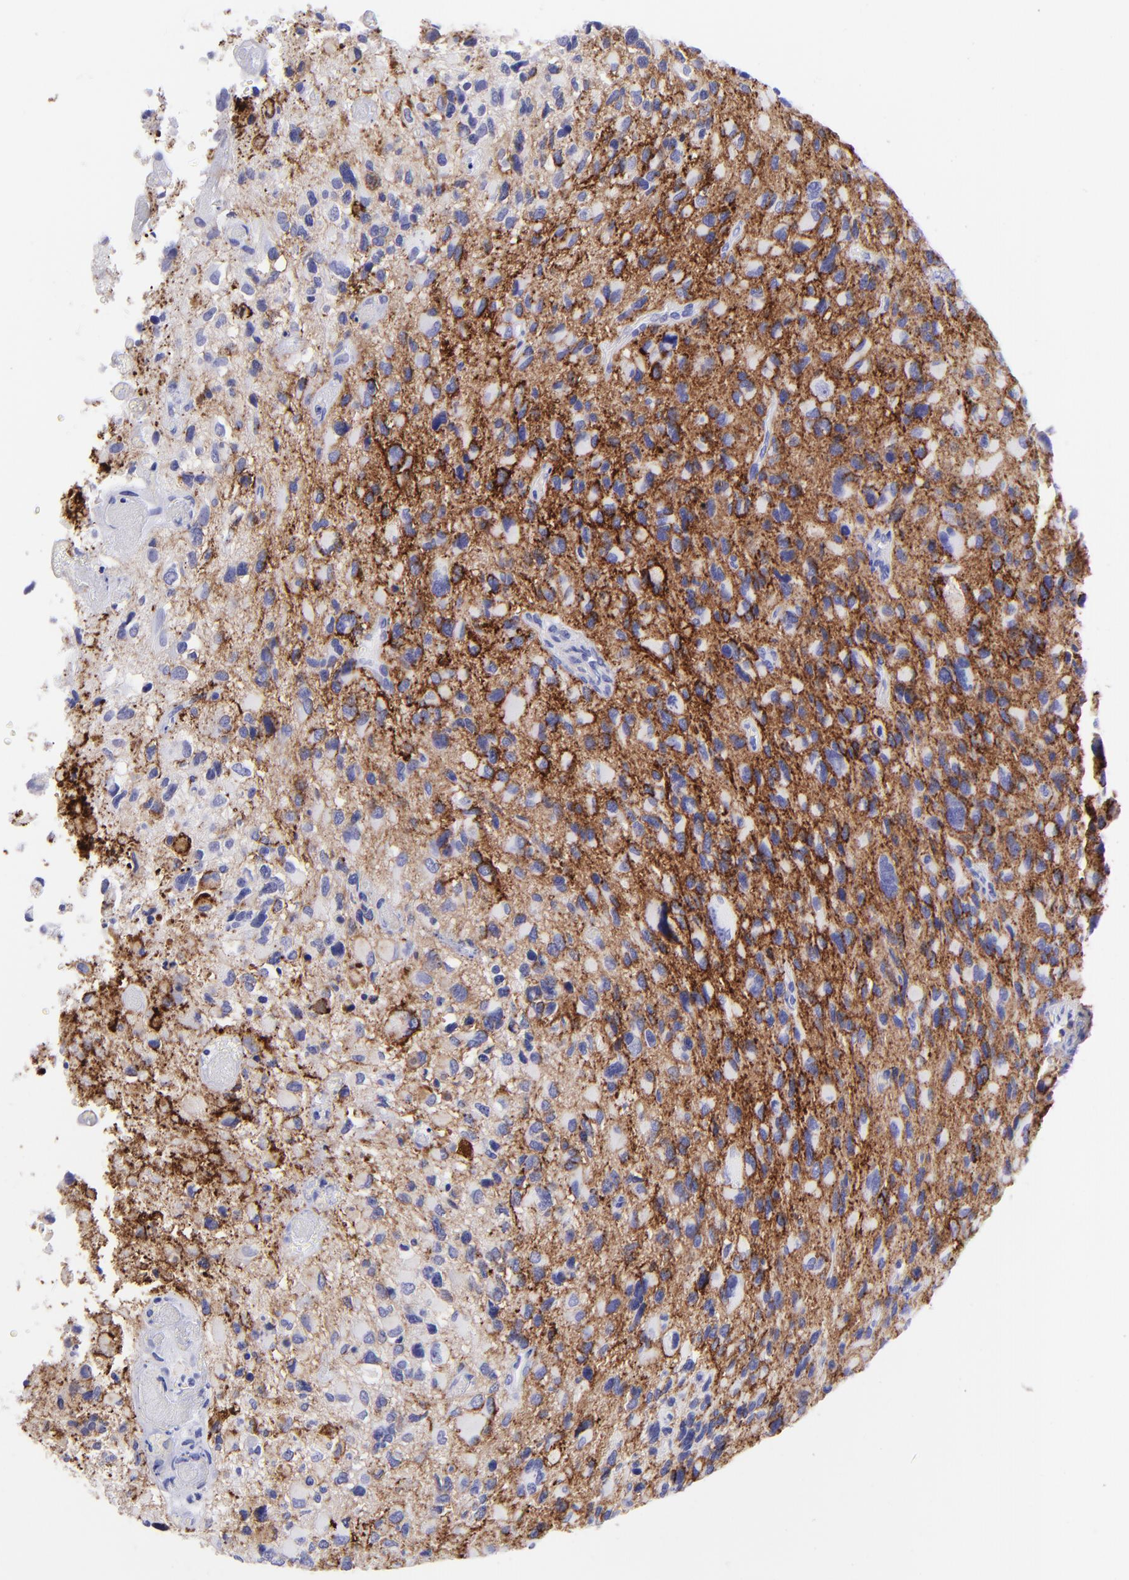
{"staining": {"intensity": "negative", "quantity": "none", "location": "none"}, "tissue": "glioma", "cell_type": "Tumor cells", "image_type": "cancer", "snomed": [{"axis": "morphology", "description": "Glioma, malignant, High grade"}, {"axis": "topography", "description": "Brain"}], "caption": "Tumor cells are negative for brown protein staining in glioma. (Immunohistochemistry, brightfield microscopy, high magnification).", "gene": "SLC1A3", "patient": {"sex": "male", "age": 69}}